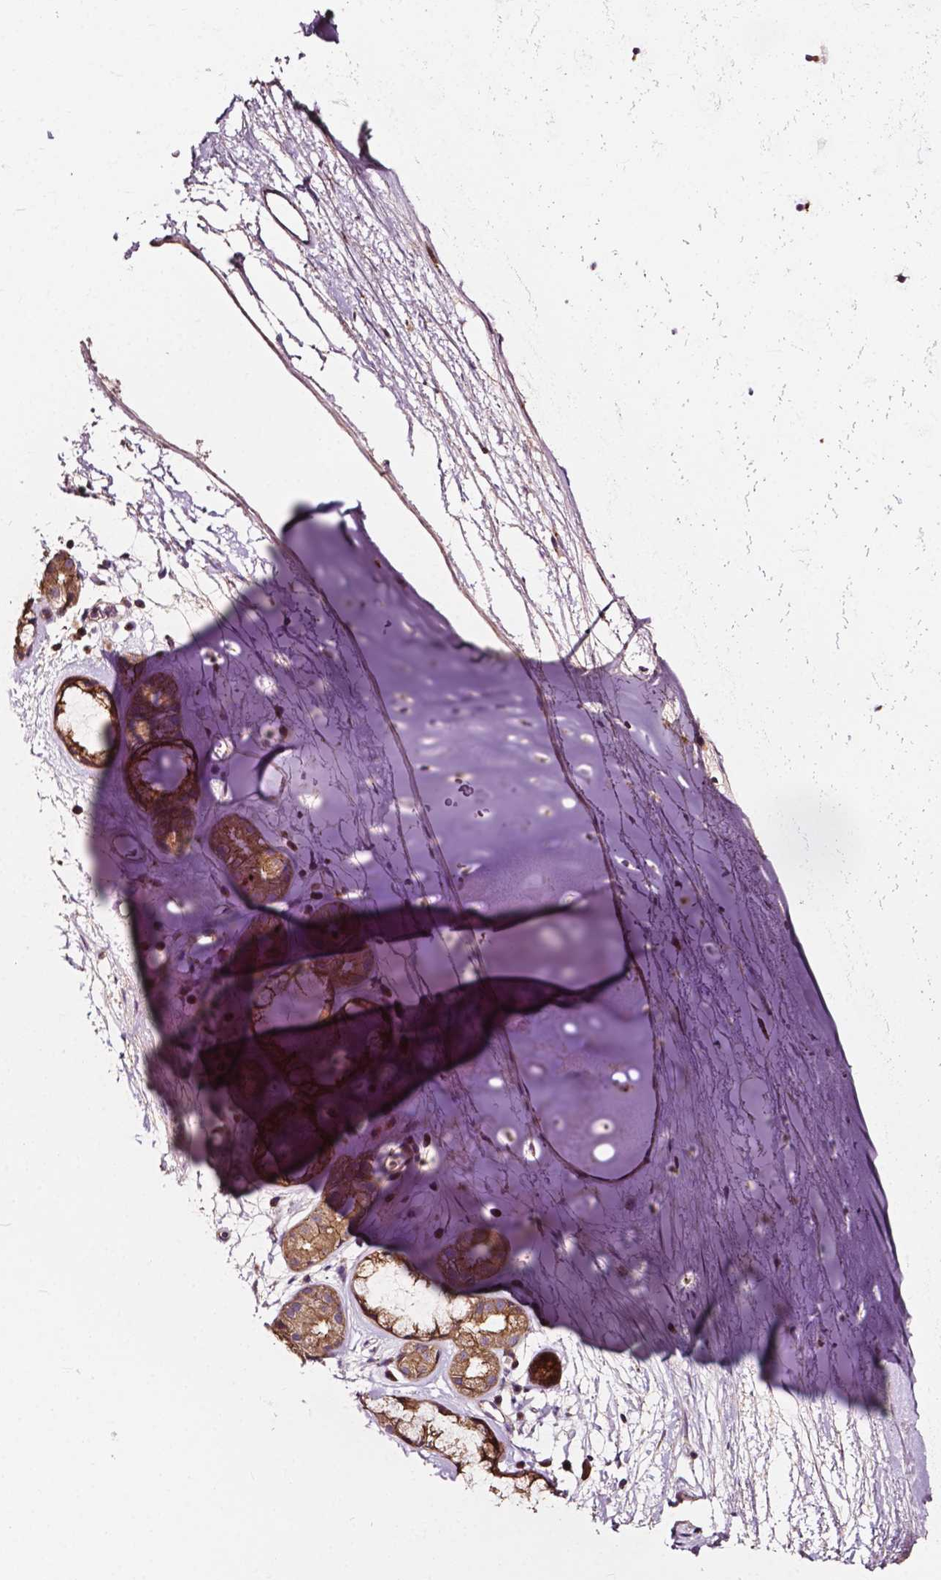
{"staining": {"intensity": "weak", "quantity": "25%-75%", "location": "cytoplasmic/membranous"}, "tissue": "adipose tissue", "cell_type": "Adipocytes", "image_type": "normal", "snomed": [{"axis": "morphology", "description": "Normal tissue, NOS"}, {"axis": "topography", "description": "Cartilage tissue"}, {"axis": "topography", "description": "Bronchus"}], "caption": "A histopathology image of human adipose tissue stained for a protein reveals weak cytoplasmic/membranous brown staining in adipocytes.", "gene": "ATG16L1", "patient": {"sex": "male", "age": 58}}